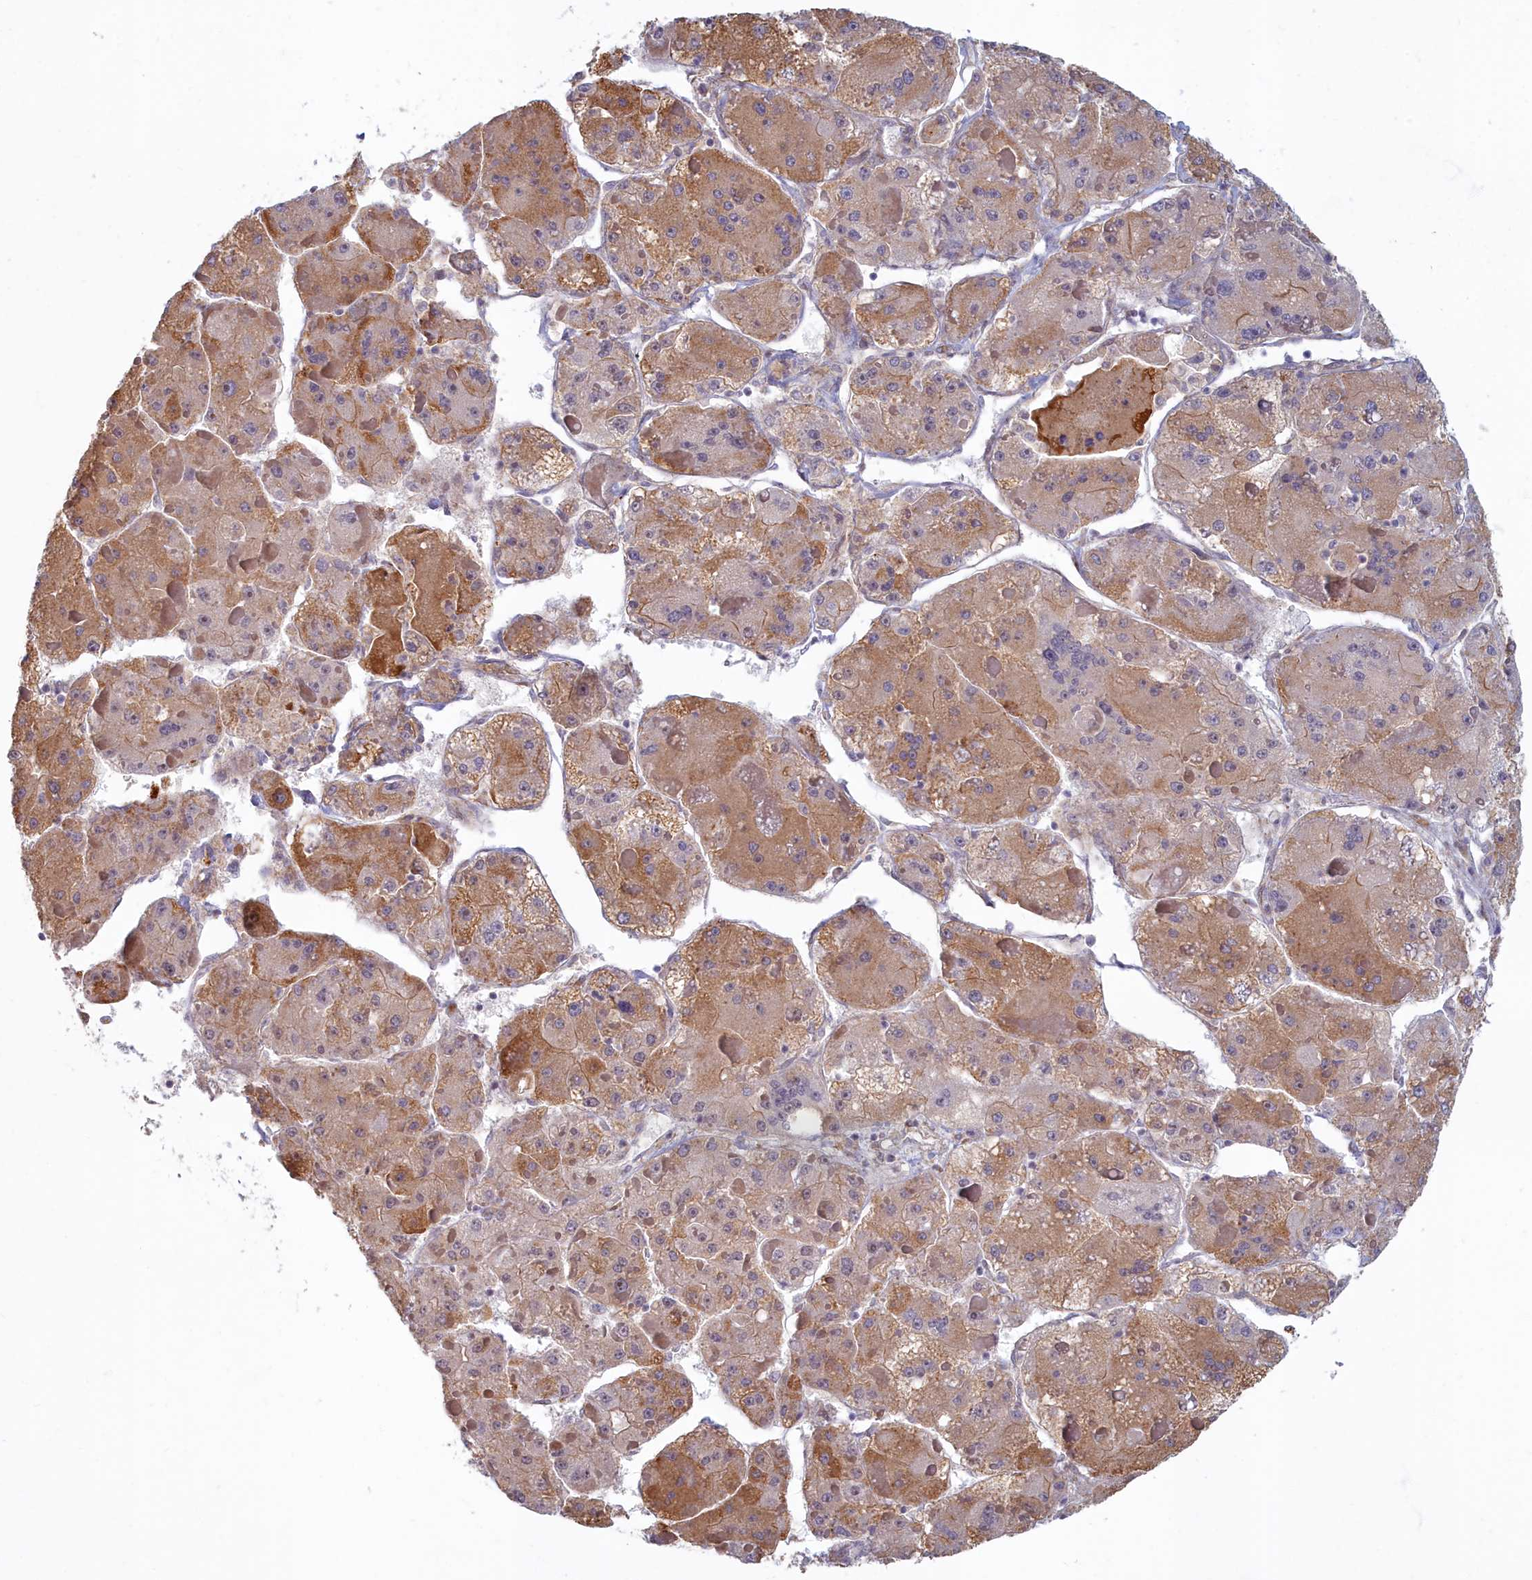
{"staining": {"intensity": "moderate", "quantity": "25%-75%", "location": "cytoplasmic/membranous,nuclear"}, "tissue": "liver cancer", "cell_type": "Tumor cells", "image_type": "cancer", "snomed": [{"axis": "morphology", "description": "Carcinoma, Hepatocellular, NOS"}, {"axis": "topography", "description": "Liver"}], "caption": "Immunohistochemistry (IHC) of human liver cancer (hepatocellular carcinoma) exhibits medium levels of moderate cytoplasmic/membranous and nuclear expression in approximately 25%-75% of tumor cells.", "gene": "MAK16", "patient": {"sex": "female", "age": 73}}